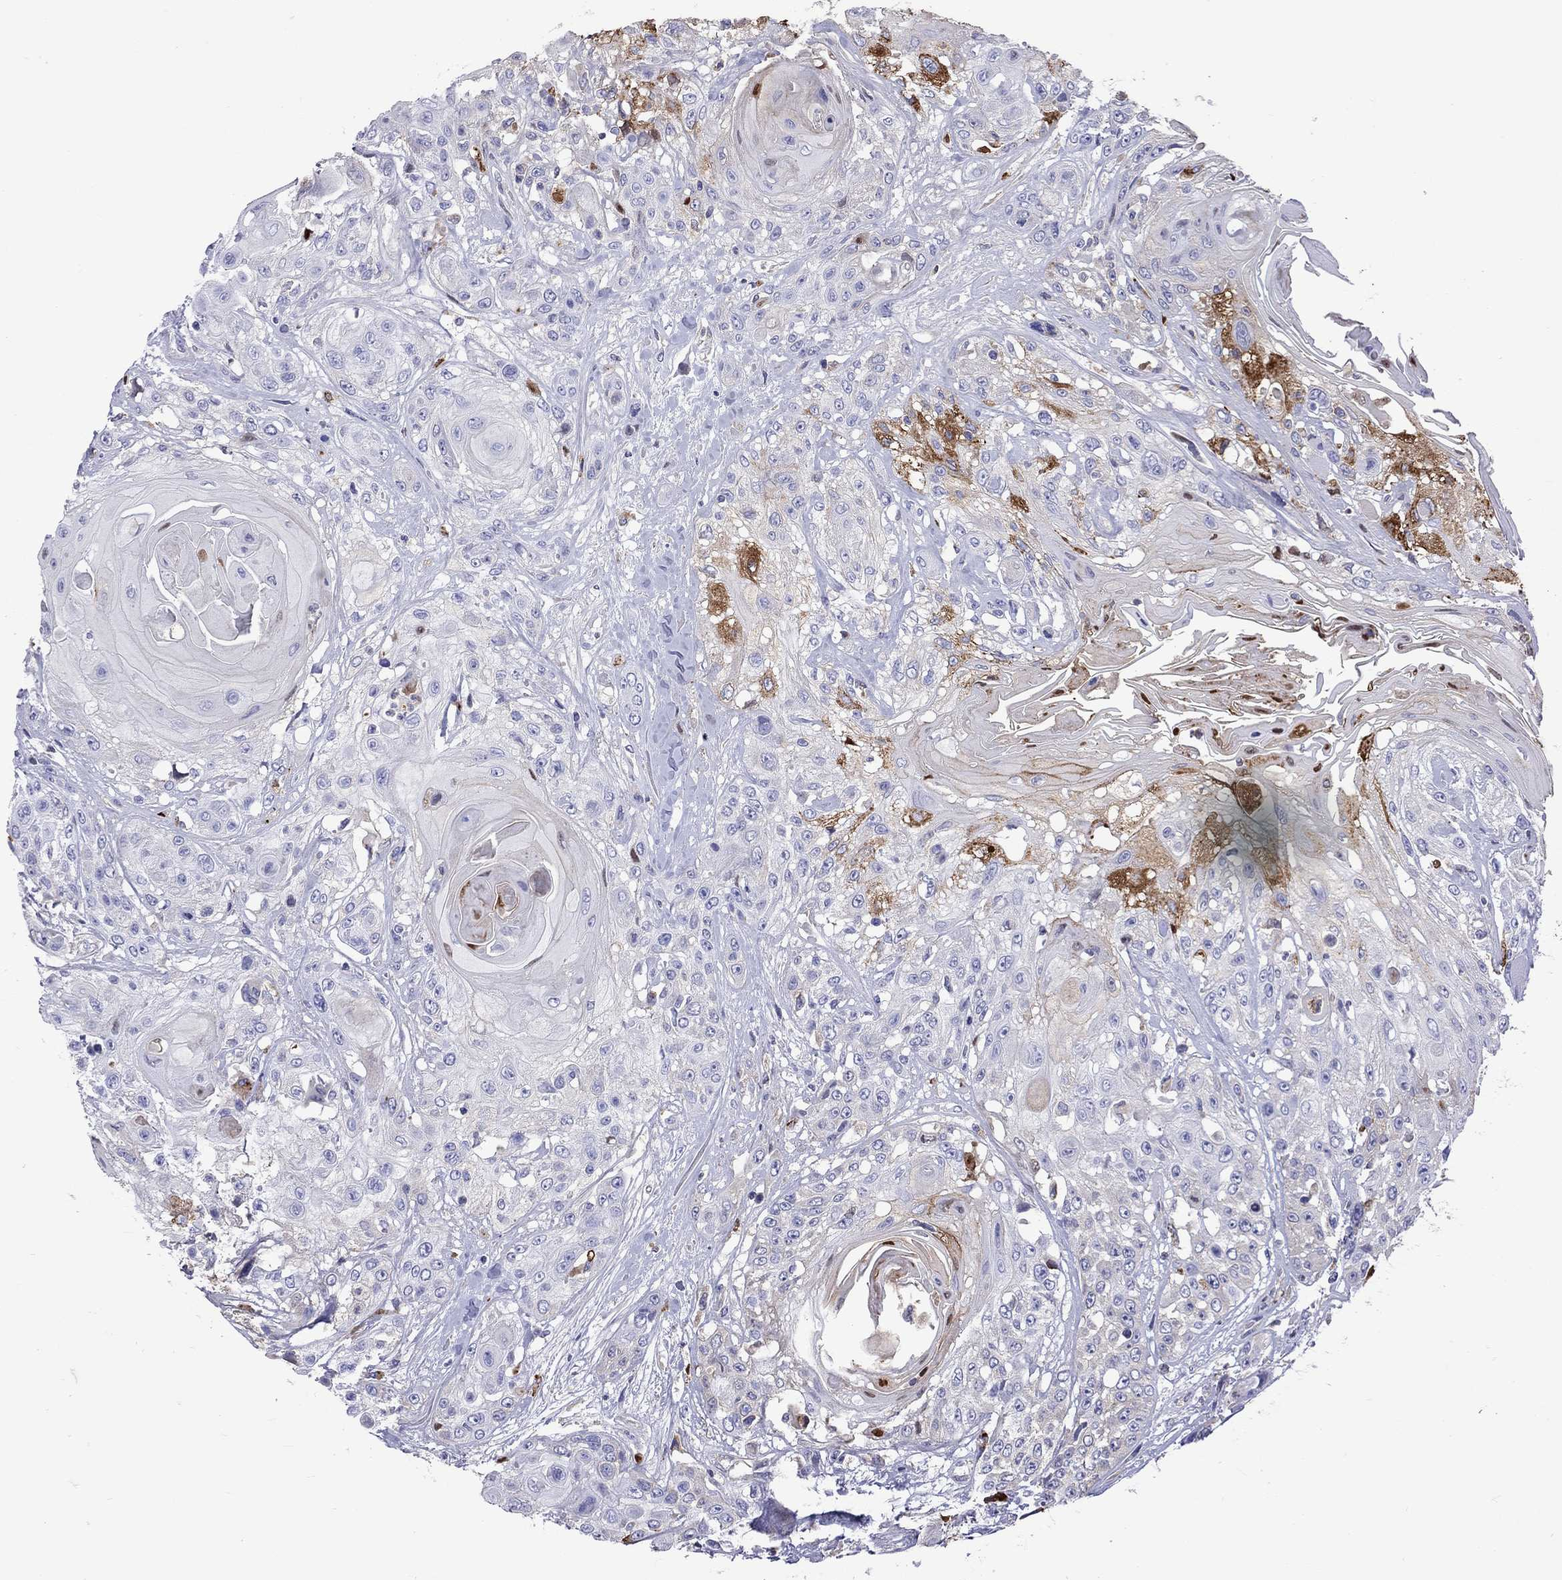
{"staining": {"intensity": "strong", "quantity": "<25%", "location": "cytoplasmic/membranous"}, "tissue": "head and neck cancer", "cell_type": "Tumor cells", "image_type": "cancer", "snomed": [{"axis": "morphology", "description": "Squamous cell carcinoma, NOS"}, {"axis": "topography", "description": "Head-Neck"}], "caption": "A medium amount of strong cytoplasmic/membranous staining is identified in approximately <25% of tumor cells in squamous cell carcinoma (head and neck) tissue. (brown staining indicates protein expression, while blue staining denotes nuclei).", "gene": "SERPINA3", "patient": {"sex": "female", "age": 59}}